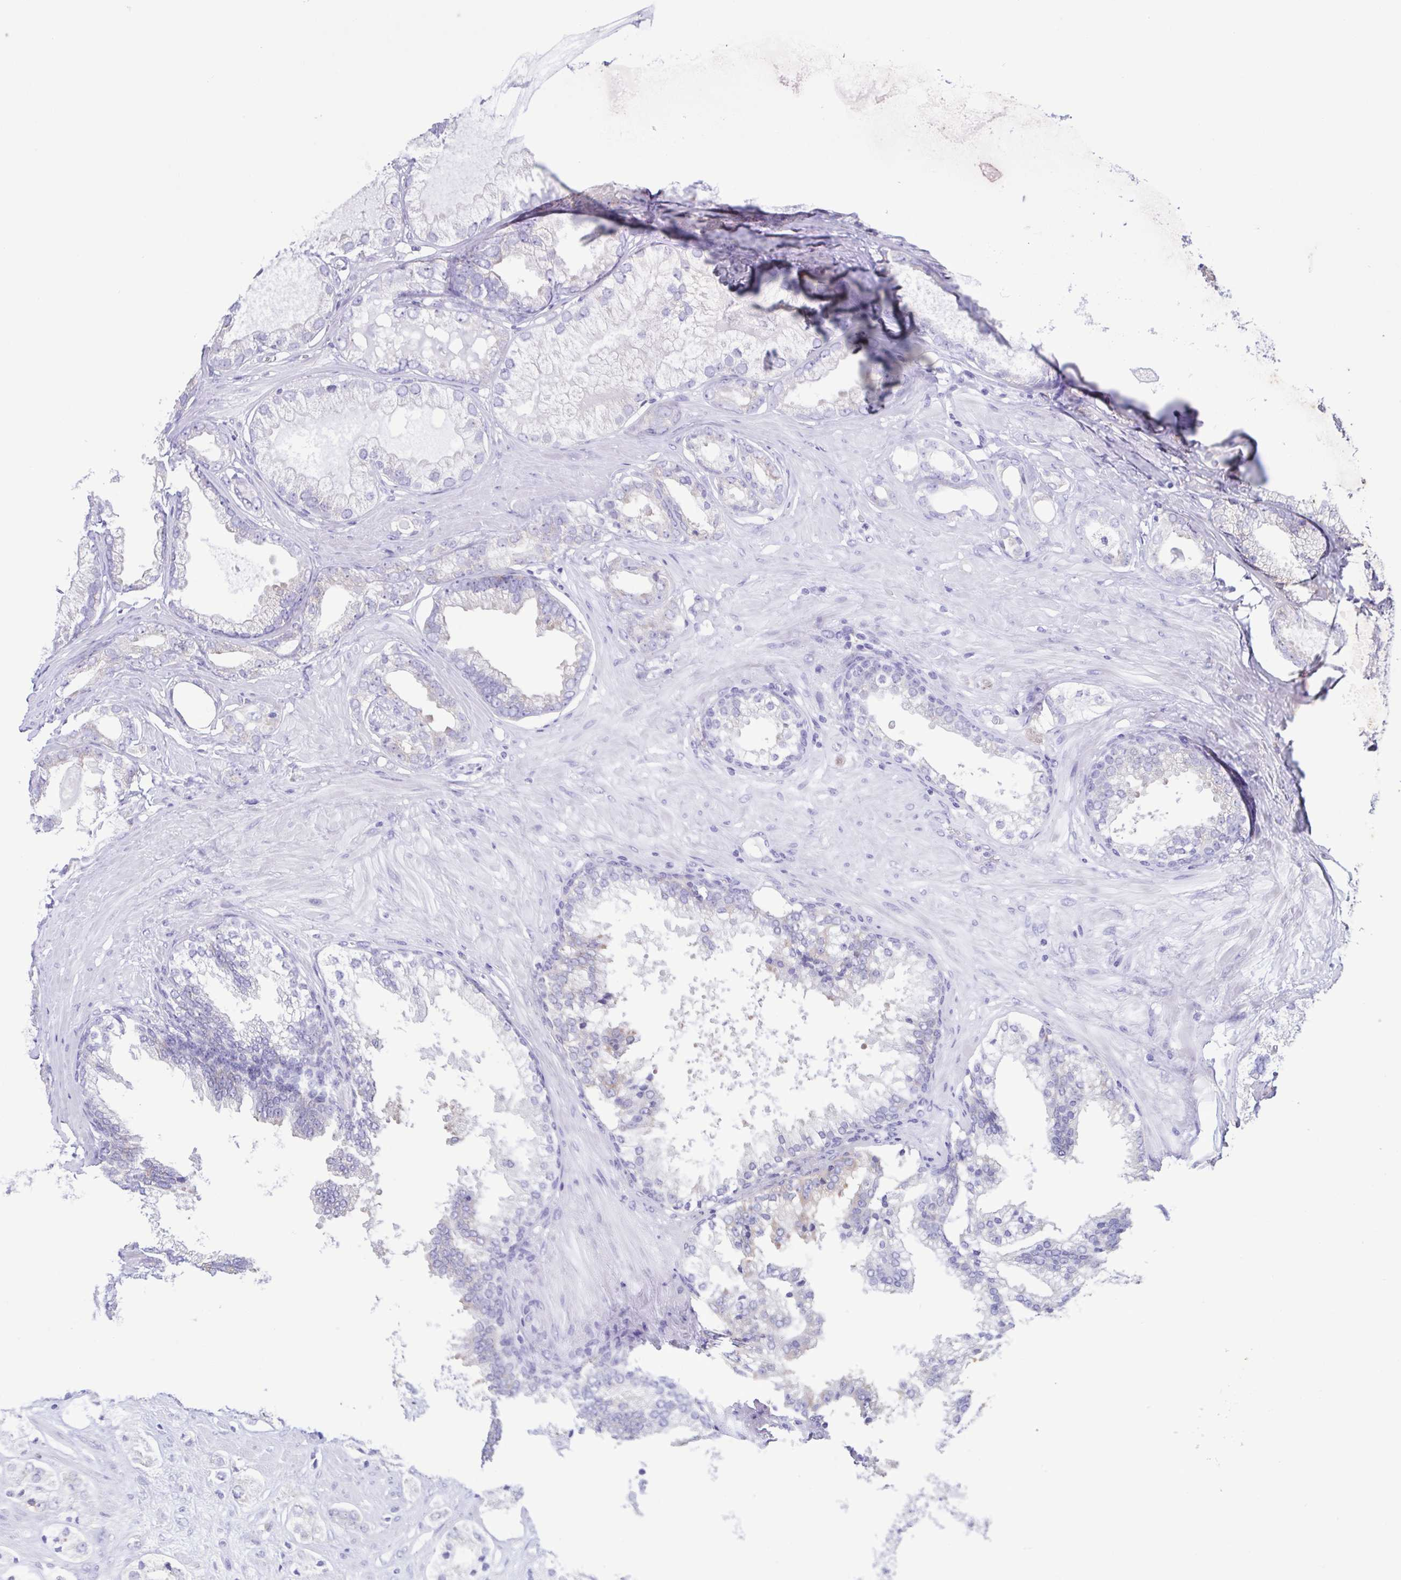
{"staining": {"intensity": "negative", "quantity": "none", "location": "none"}, "tissue": "prostate cancer", "cell_type": "Tumor cells", "image_type": "cancer", "snomed": [{"axis": "morphology", "description": "Adenocarcinoma, Low grade"}, {"axis": "topography", "description": "Prostate"}], "caption": "A micrograph of human prostate cancer is negative for staining in tumor cells.", "gene": "TNNI3", "patient": {"sex": "male", "age": 65}}